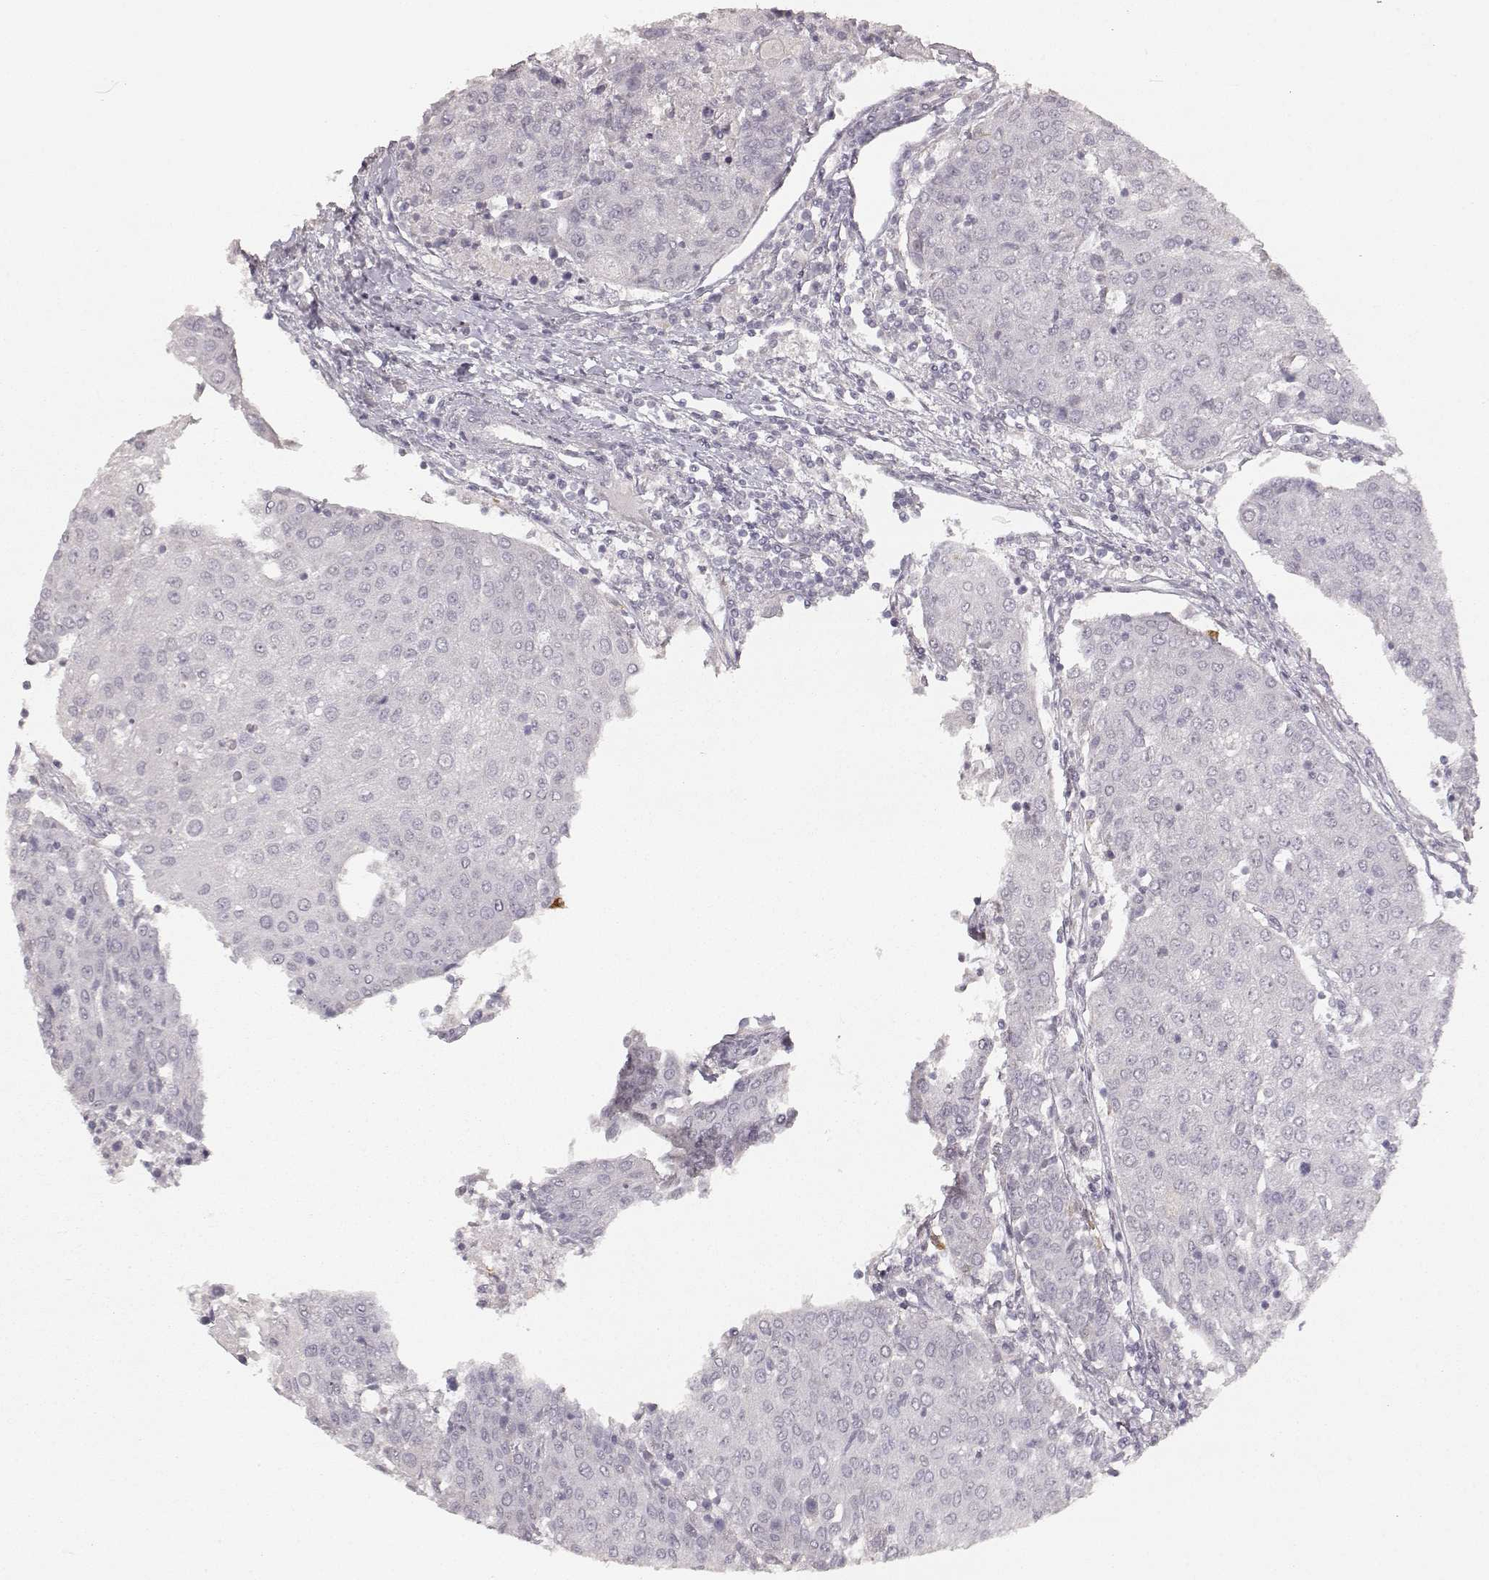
{"staining": {"intensity": "negative", "quantity": "none", "location": "none"}, "tissue": "urothelial cancer", "cell_type": "Tumor cells", "image_type": "cancer", "snomed": [{"axis": "morphology", "description": "Urothelial carcinoma, High grade"}, {"axis": "topography", "description": "Urinary bladder"}], "caption": "High-grade urothelial carcinoma was stained to show a protein in brown. There is no significant staining in tumor cells. (Stains: DAB (3,3'-diaminobenzidine) immunohistochemistry with hematoxylin counter stain, Microscopy: brightfield microscopy at high magnification).", "gene": "LAMC2", "patient": {"sex": "female", "age": 85}}